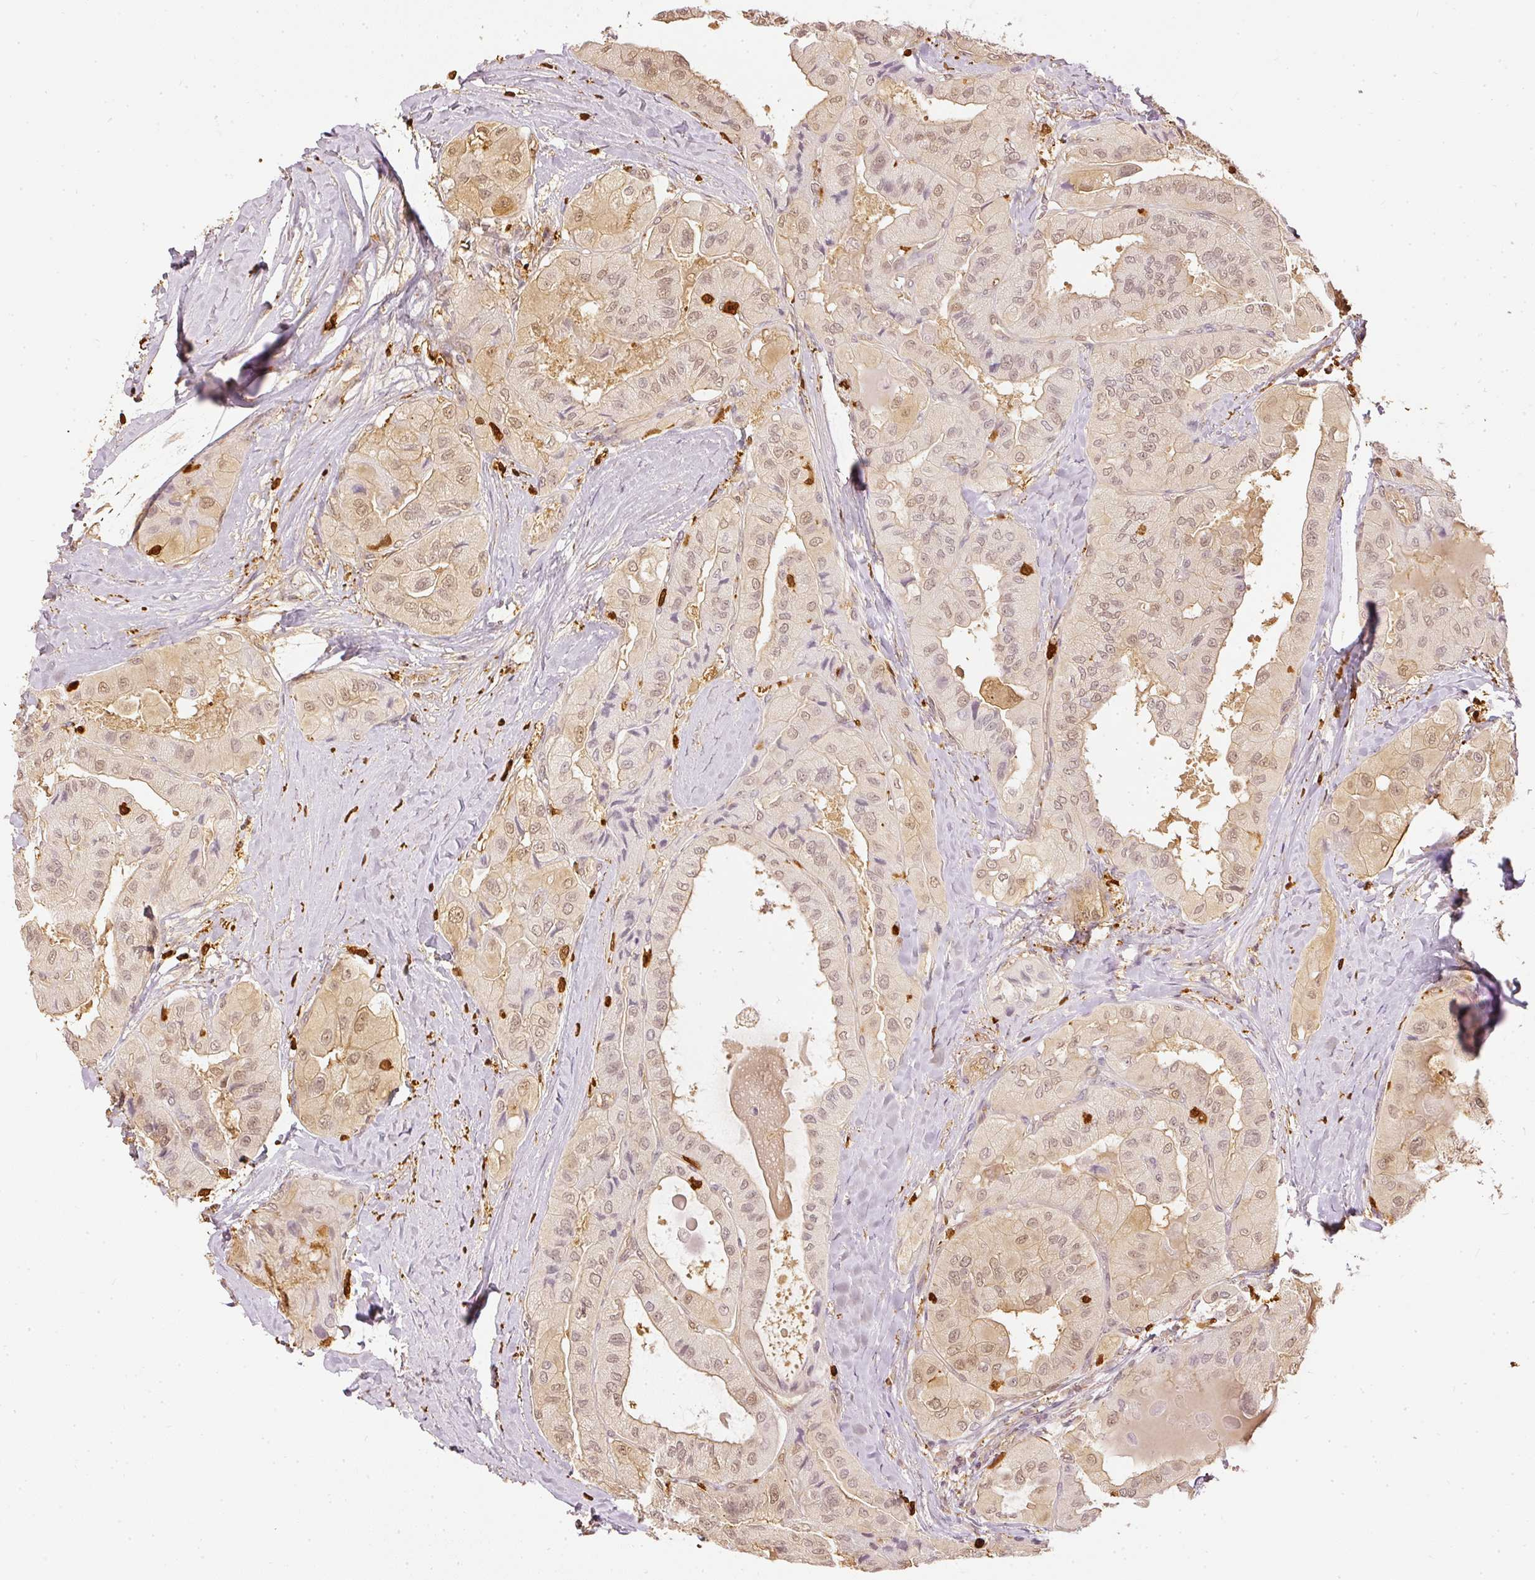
{"staining": {"intensity": "weak", "quantity": ">75%", "location": "nuclear"}, "tissue": "thyroid cancer", "cell_type": "Tumor cells", "image_type": "cancer", "snomed": [{"axis": "morphology", "description": "Normal tissue, NOS"}, {"axis": "morphology", "description": "Papillary adenocarcinoma, NOS"}, {"axis": "topography", "description": "Thyroid gland"}], "caption": "Protein staining of thyroid cancer (papillary adenocarcinoma) tissue displays weak nuclear positivity in approximately >75% of tumor cells.", "gene": "PFN1", "patient": {"sex": "female", "age": 59}}